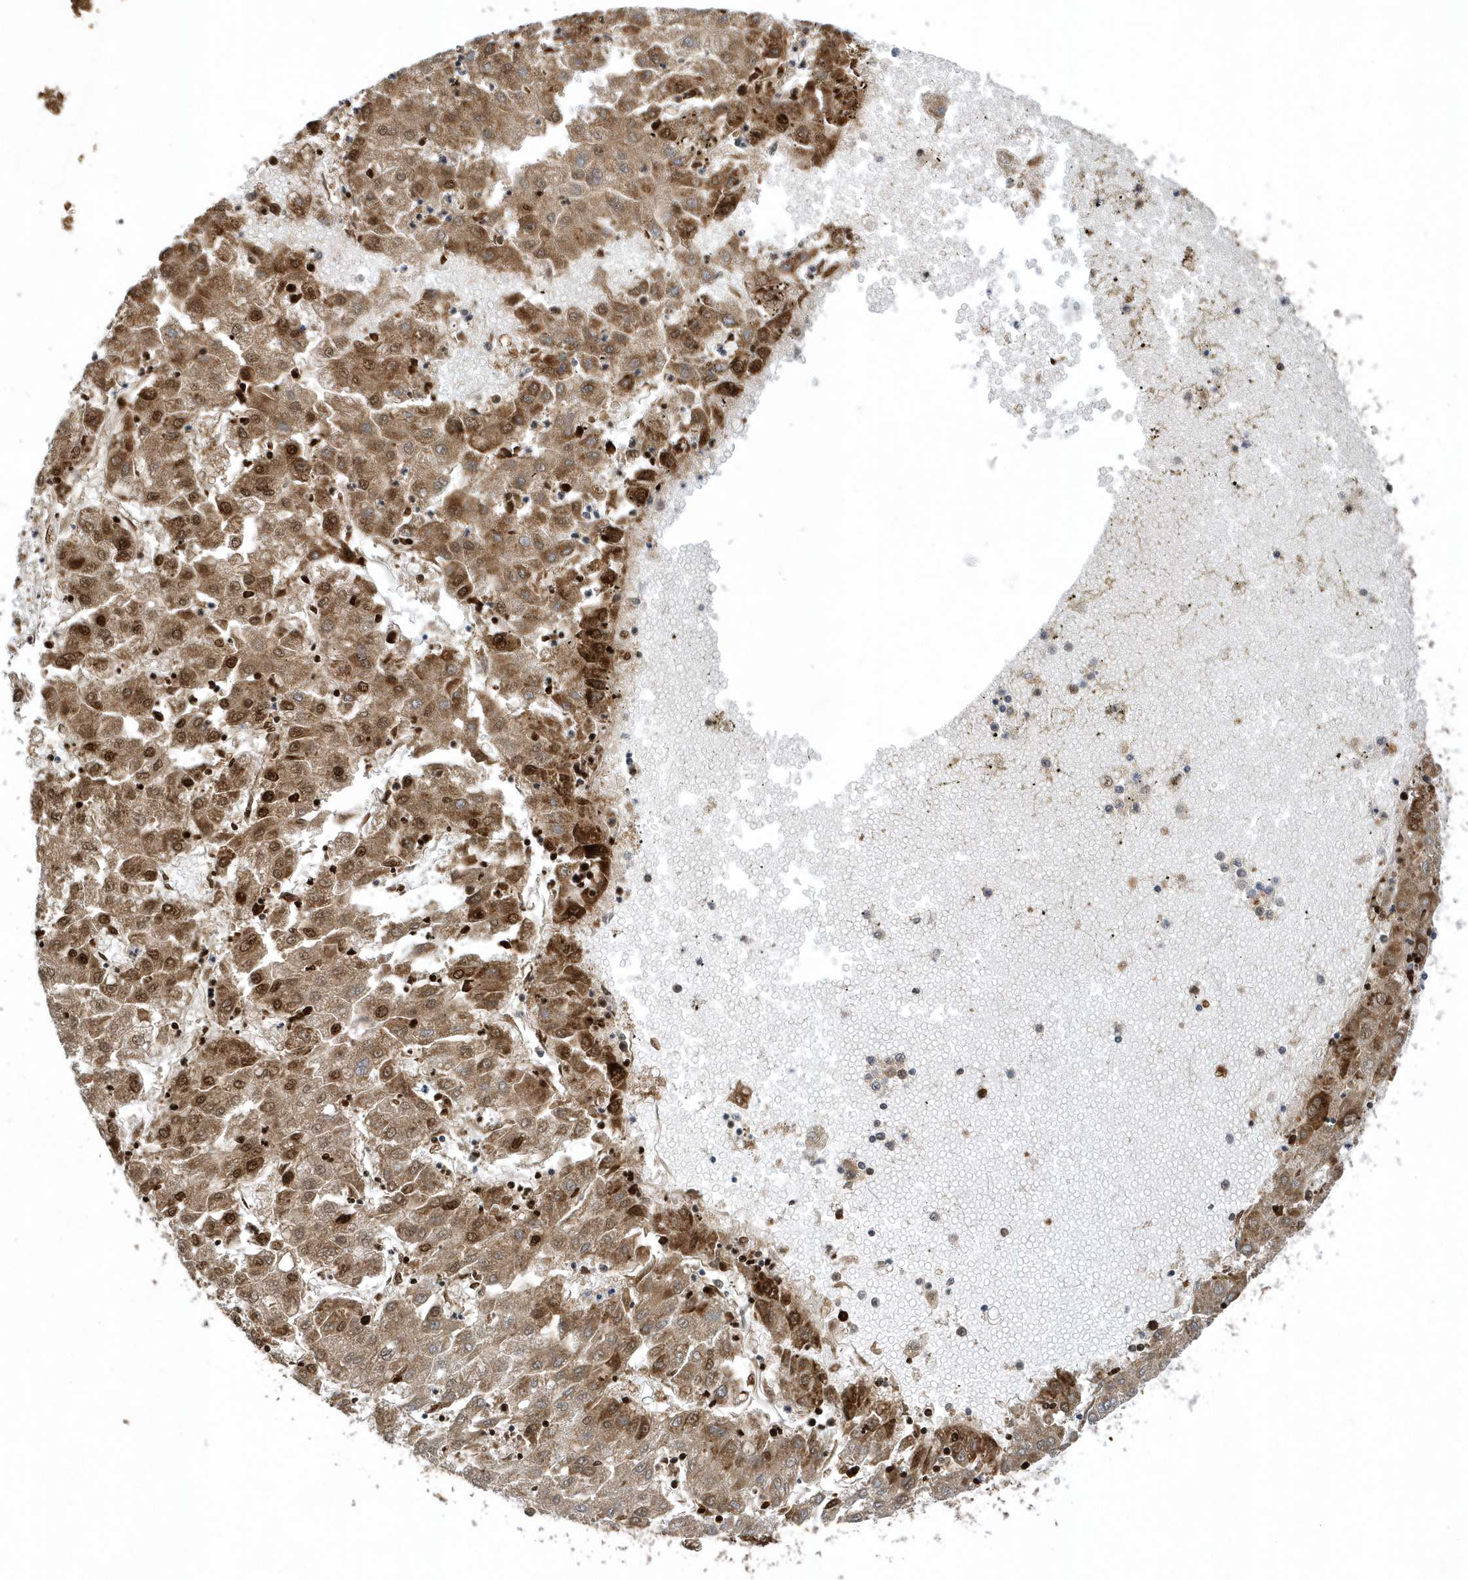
{"staining": {"intensity": "moderate", "quantity": ">75%", "location": "cytoplasmic/membranous,nuclear"}, "tissue": "liver cancer", "cell_type": "Tumor cells", "image_type": "cancer", "snomed": [{"axis": "morphology", "description": "Carcinoma, Hepatocellular, NOS"}, {"axis": "topography", "description": "Liver"}], "caption": "The immunohistochemical stain shows moderate cytoplasmic/membranous and nuclear staining in tumor cells of liver cancer (hepatocellular carcinoma) tissue.", "gene": "PAICS", "patient": {"sex": "male", "age": 72}}